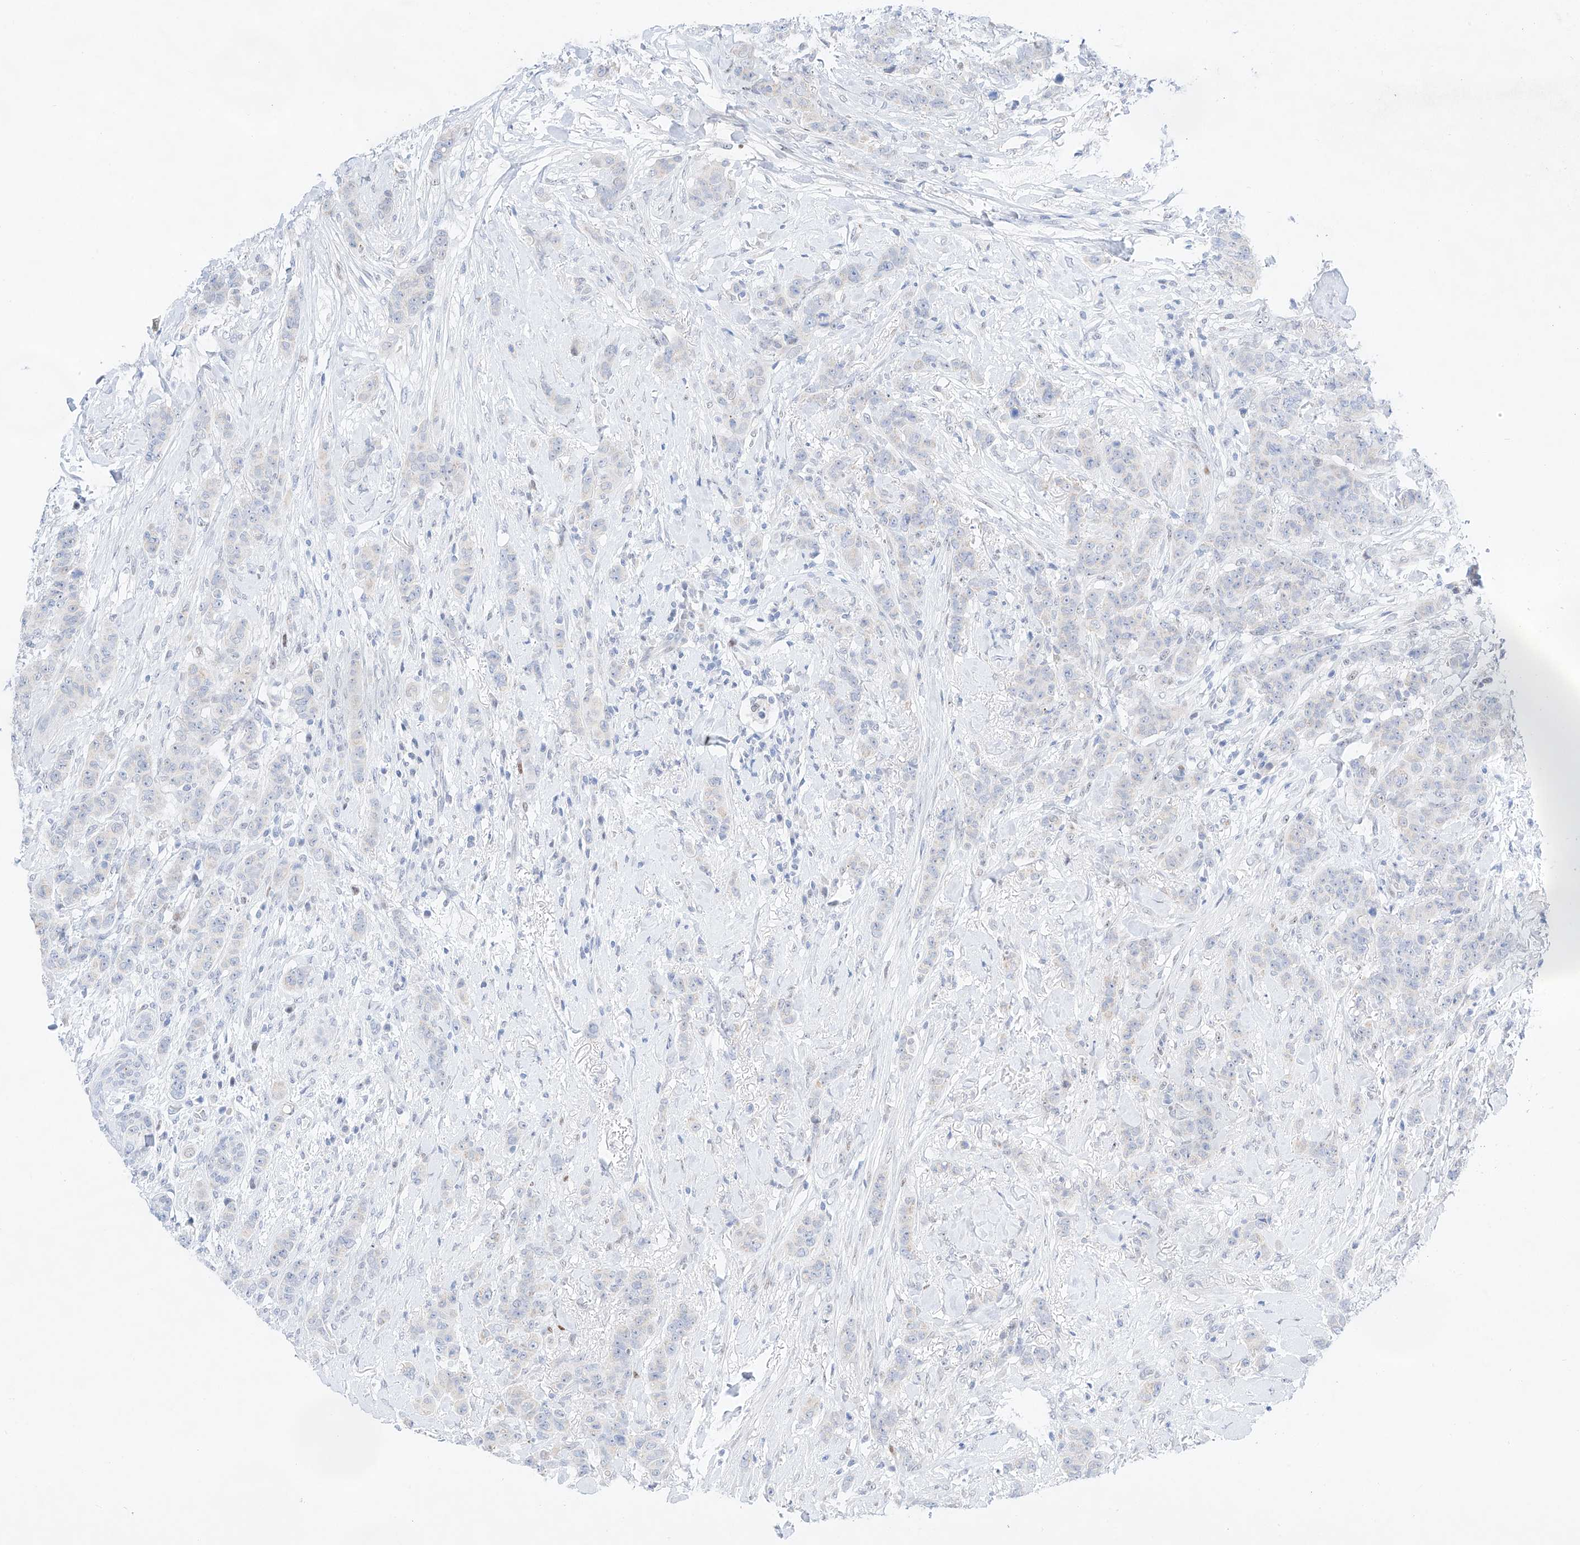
{"staining": {"intensity": "negative", "quantity": "none", "location": "none"}, "tissue": "breast cancer", "cell_type": "Tumor cells", "image_type": "cancer", "snomed": [{"axis": "morphology", "description": "Duct carcinoma"}, {"axis": "topography", "description": "Breast"}], "caption": "Histopathology image shows no protein positivity in tumor cells of breast invasive ductal carcinoma tissue.", "gene": "NT5C3B", "patient": {"sex": "female", "age": 40}}